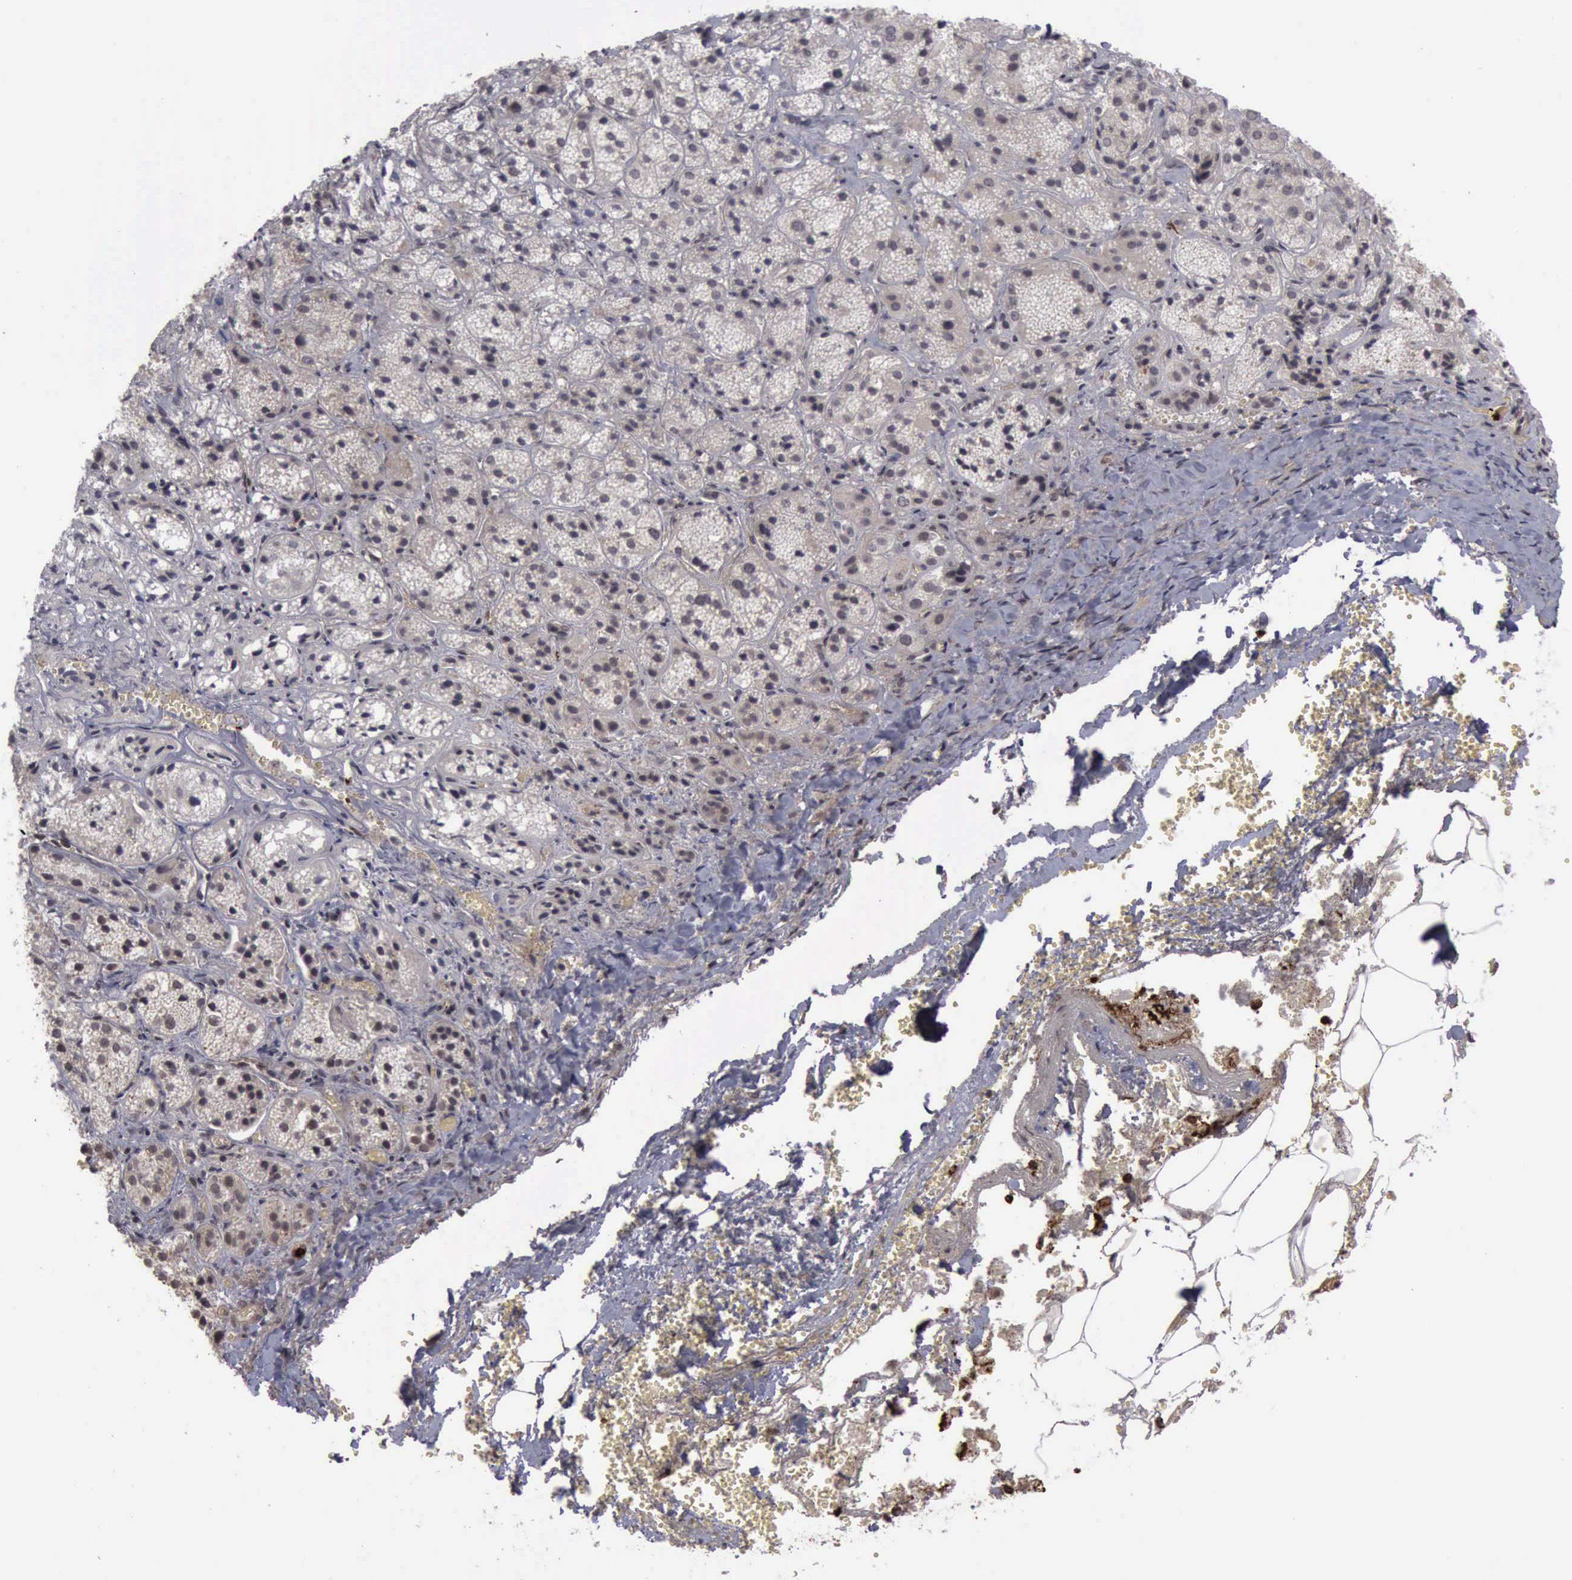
{"staining": {"intensity": "negative", "quantity": "none", "location": "none"}, "tissue": "adrenal gland", "cell_type": "Glandular cells", "image_type": "normal", "snomed": [{"axis": "morphology", "description": "Normal tissue, NOS"}, {"axis": "topography", "description": "Adrenal gland"}], "caption": "There is no significant expression in glandular cells of adrenal gland. The staining was performed using DAB to visualize the protein expression in brown, while the nuclei were stained in blue with hematoxylin (Magnification: 20x).", "gene": "MMP9", "patient": {"sex": "female", "age": 71}}